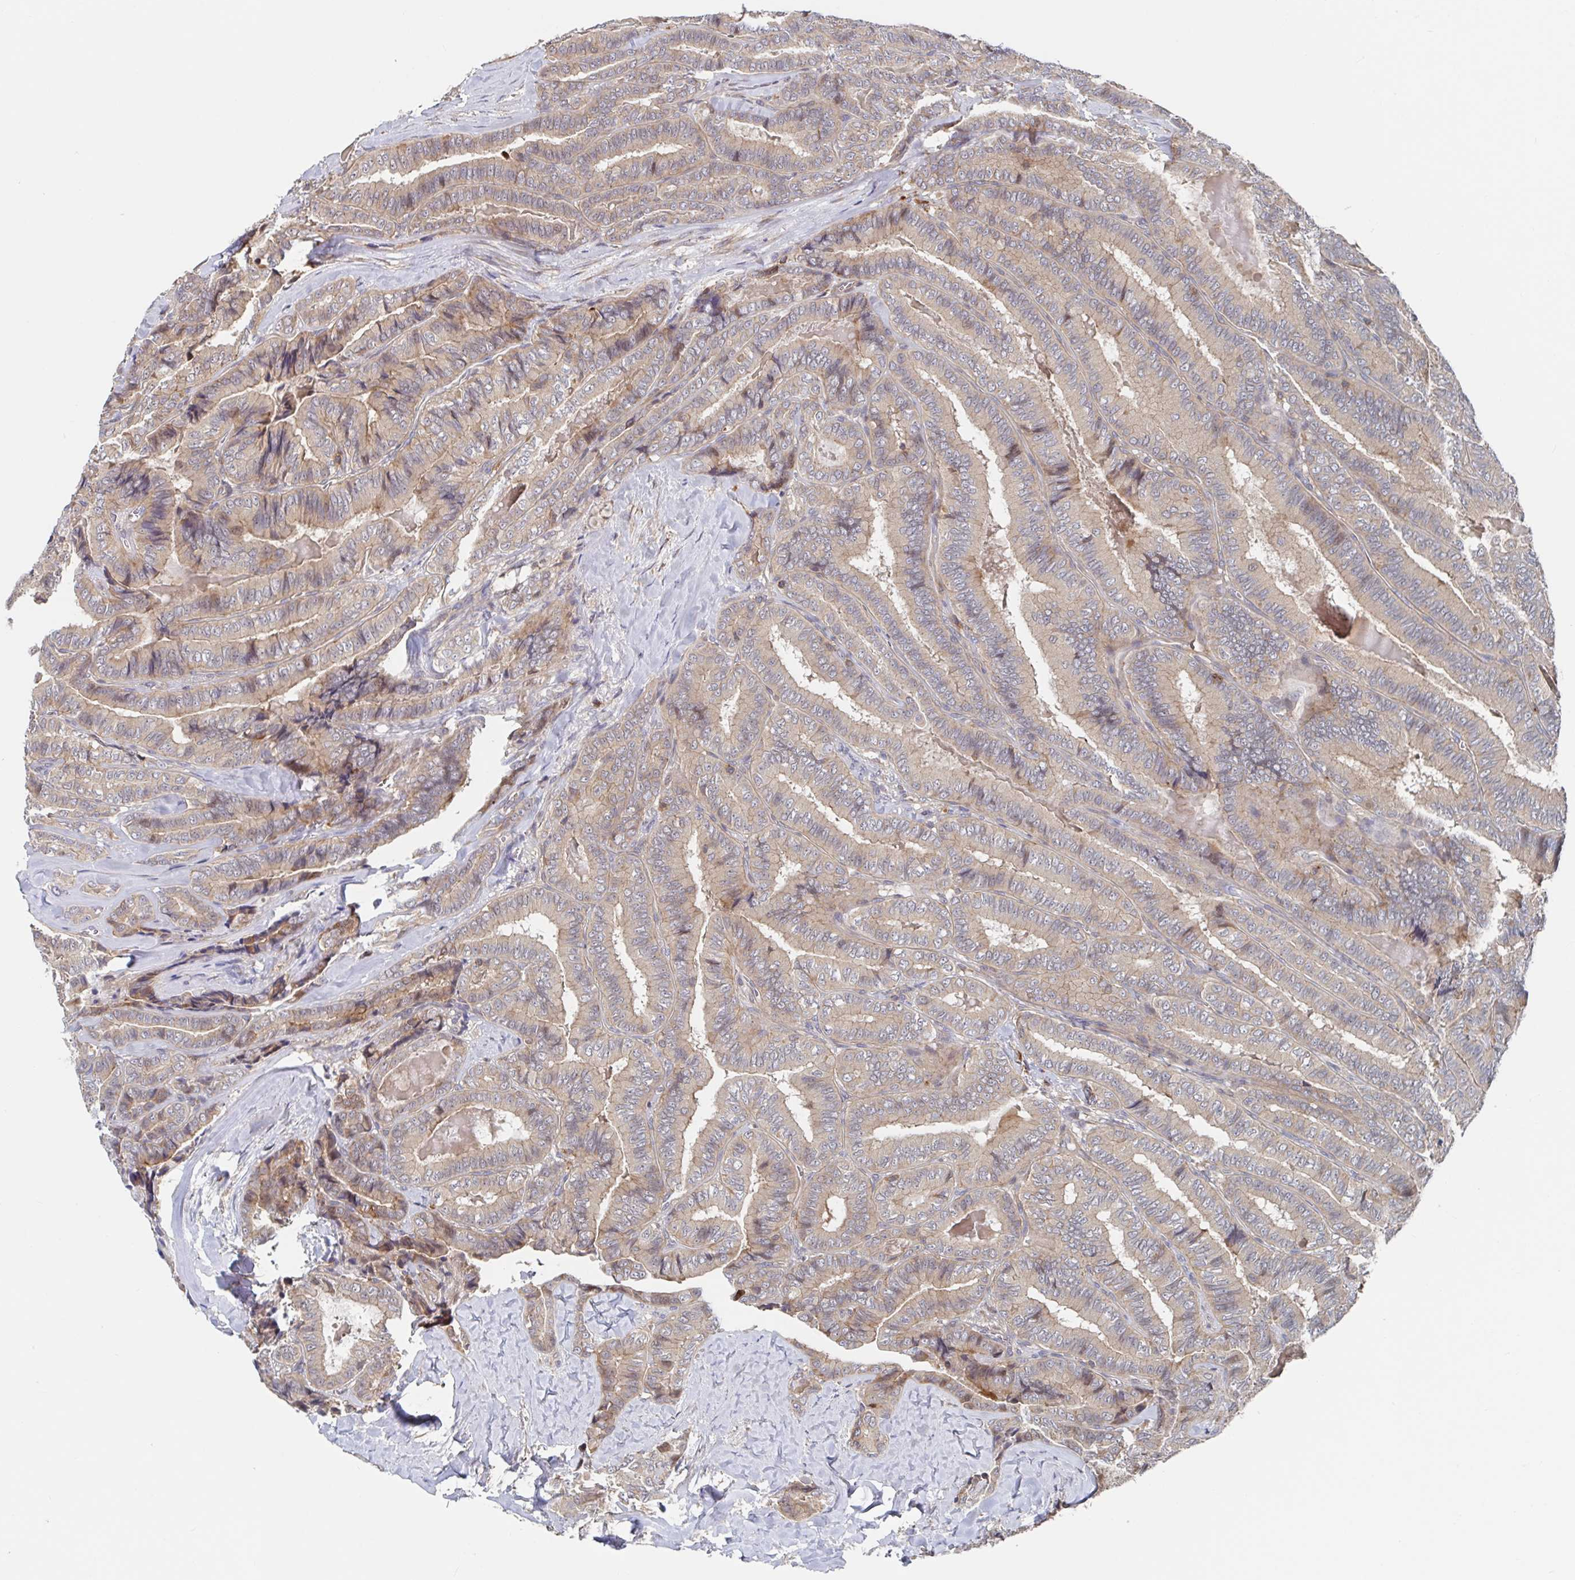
{"staining": {"intensity": "weak", "quantity": "<25%", "location": "cytoplasmic/membranous"}, "tissue": "thyroid cancer", "cell_type": "Tumor cells", "image_type": "cancer", "snomed": [{"axis": "morphology", "description": "Papillary adenocarcinoma, NOS"}, {"axis": "topography", "description": "Thyroid gland"}], "caption": "High magnification brightfield microscopy of papillary adenocarcinoma (thyroid) stained with DAB (3,3'-diaminobenzidine) (brown) and counterstained with hematoxylin (blue): tumor cells show no significant positivity.", "gene": "DHRS12", "patient": {"sex": "male", "age": 61}}